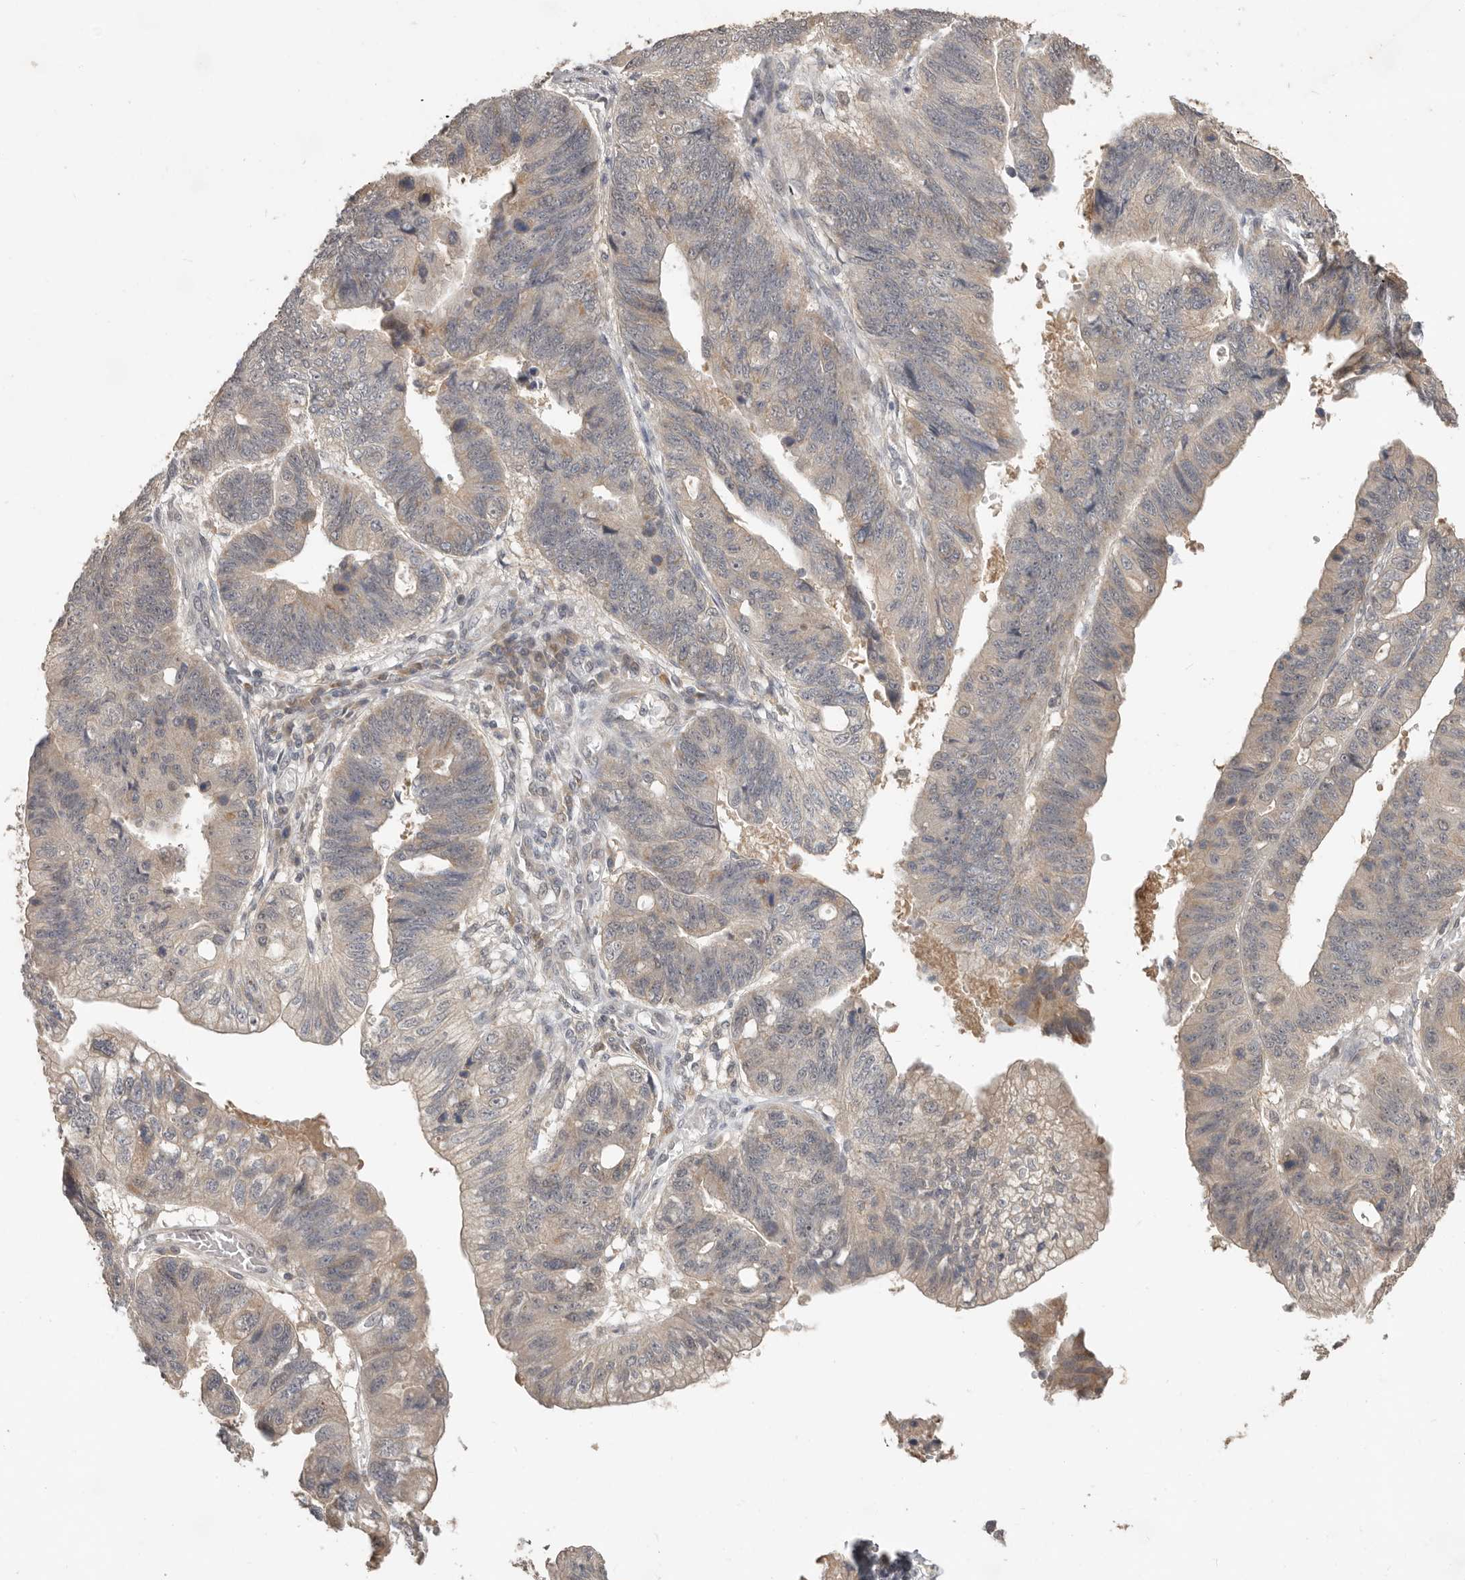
{"staining": {"intensity": "weak", "quantity": "25%-75%", "location": "cytoplasmic/membranous"}, "tissue": "stomach cancer", "cell_type": "Tumor cells", "image_type": "cancer", "snomed": [{"axis": "morphology", "description": "Adenocarcinoma, NOS"}, {"axis": "topography", "description": "Stomach"}], "caption": "Adenocarcinoma (stomach) tissue reveals weak cytoplasmic/membranous expression in approximately 25%-75% of tumor cells", "gene": "MTFR2", "patient": {"sex": "male", "age": 59}}